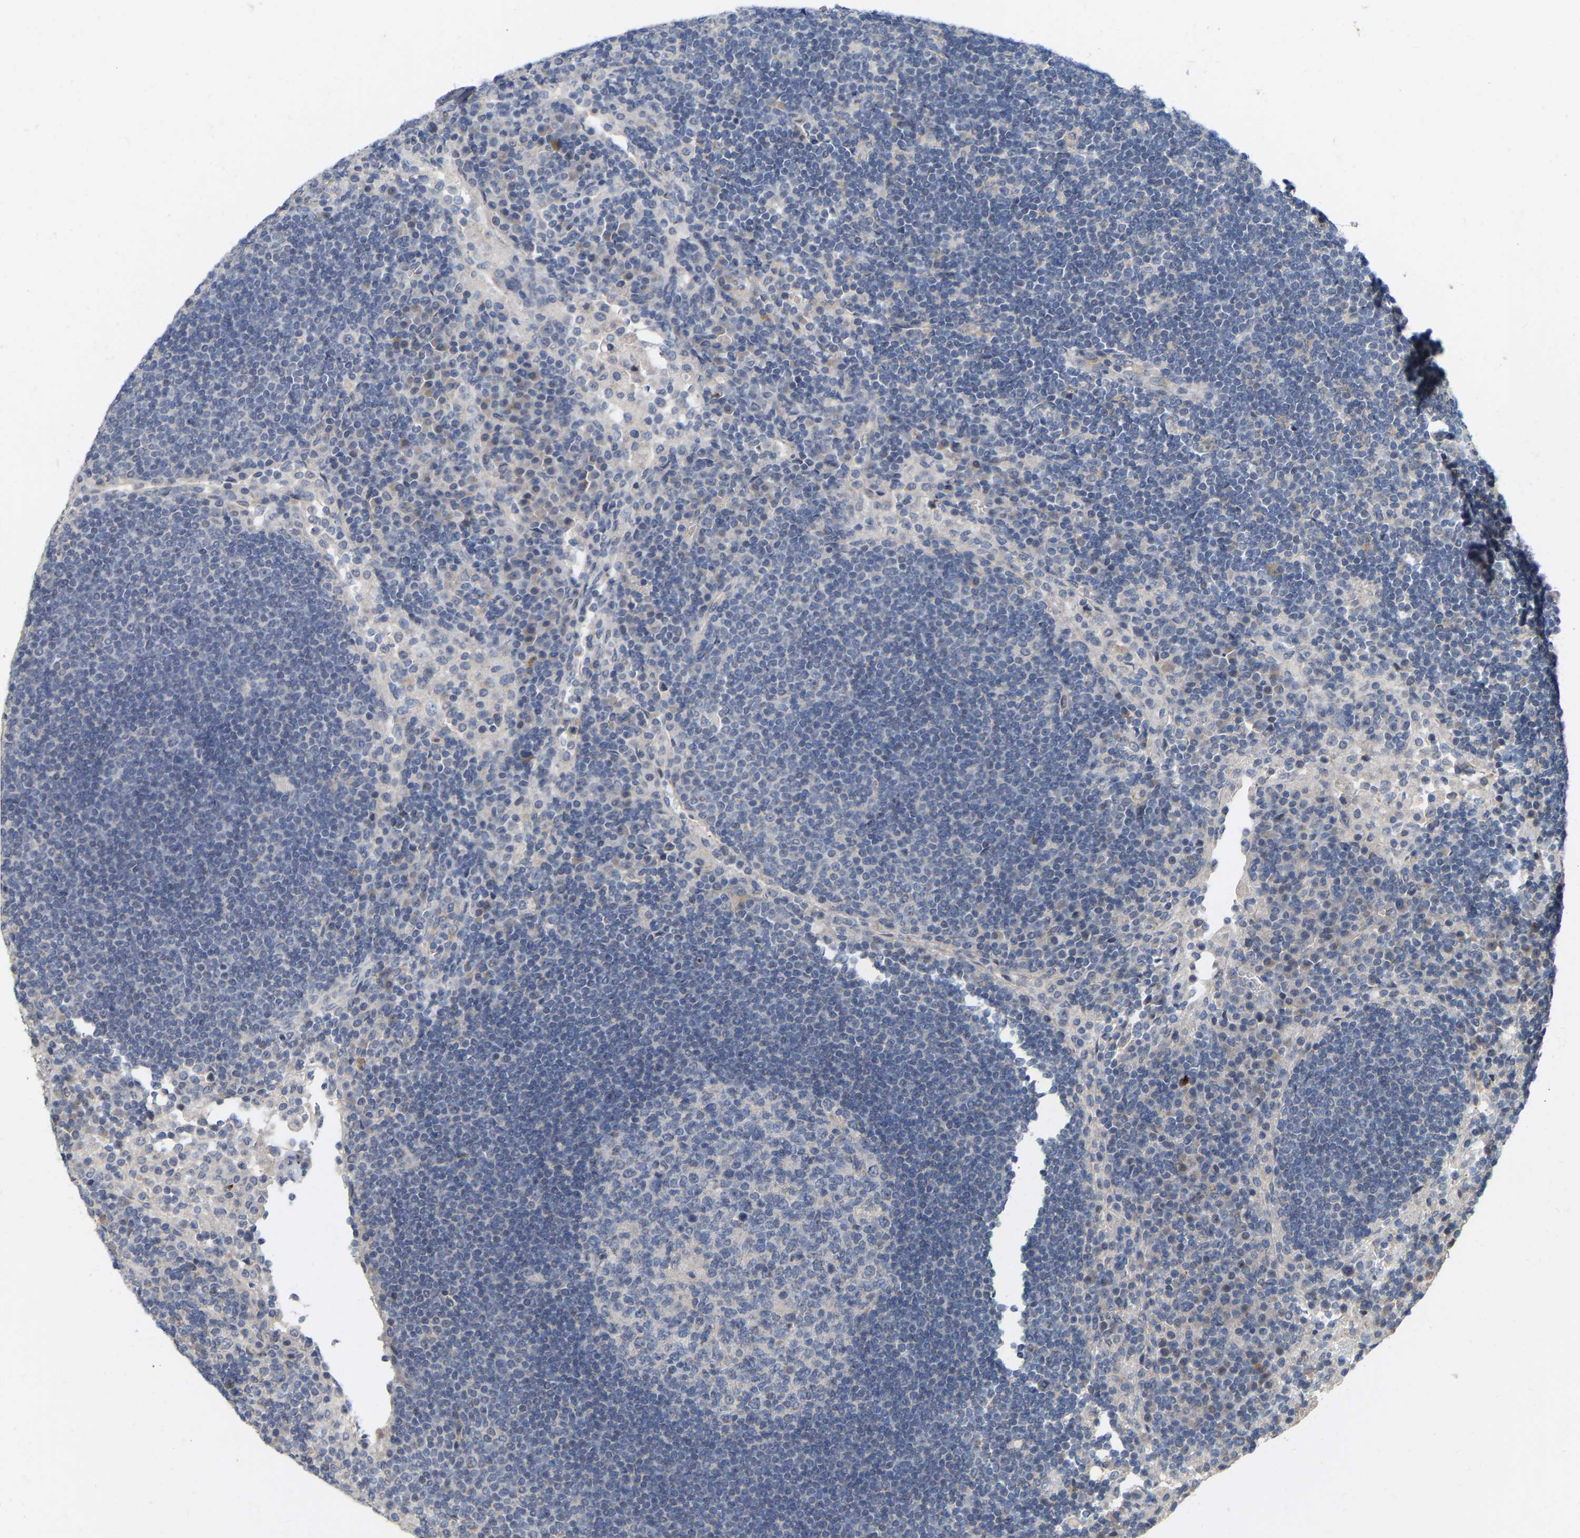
{"staining": {"intensity": "negative", "quantity": "none", "location": "none"}, "tissue": "lymph node", "cell_type": "Germinal center cells", "image_type": "normal", "snomed": [{"axis": "morphology", "description": "Normal tissue, NOS"}, {"axis": "topography", "description": "Lymph node"}], "caption": "Germinal center cells show no significant staining in unremarkable lymph node.", "gene": "SSH1", "patient": {"sex": "female", "age": 53}}